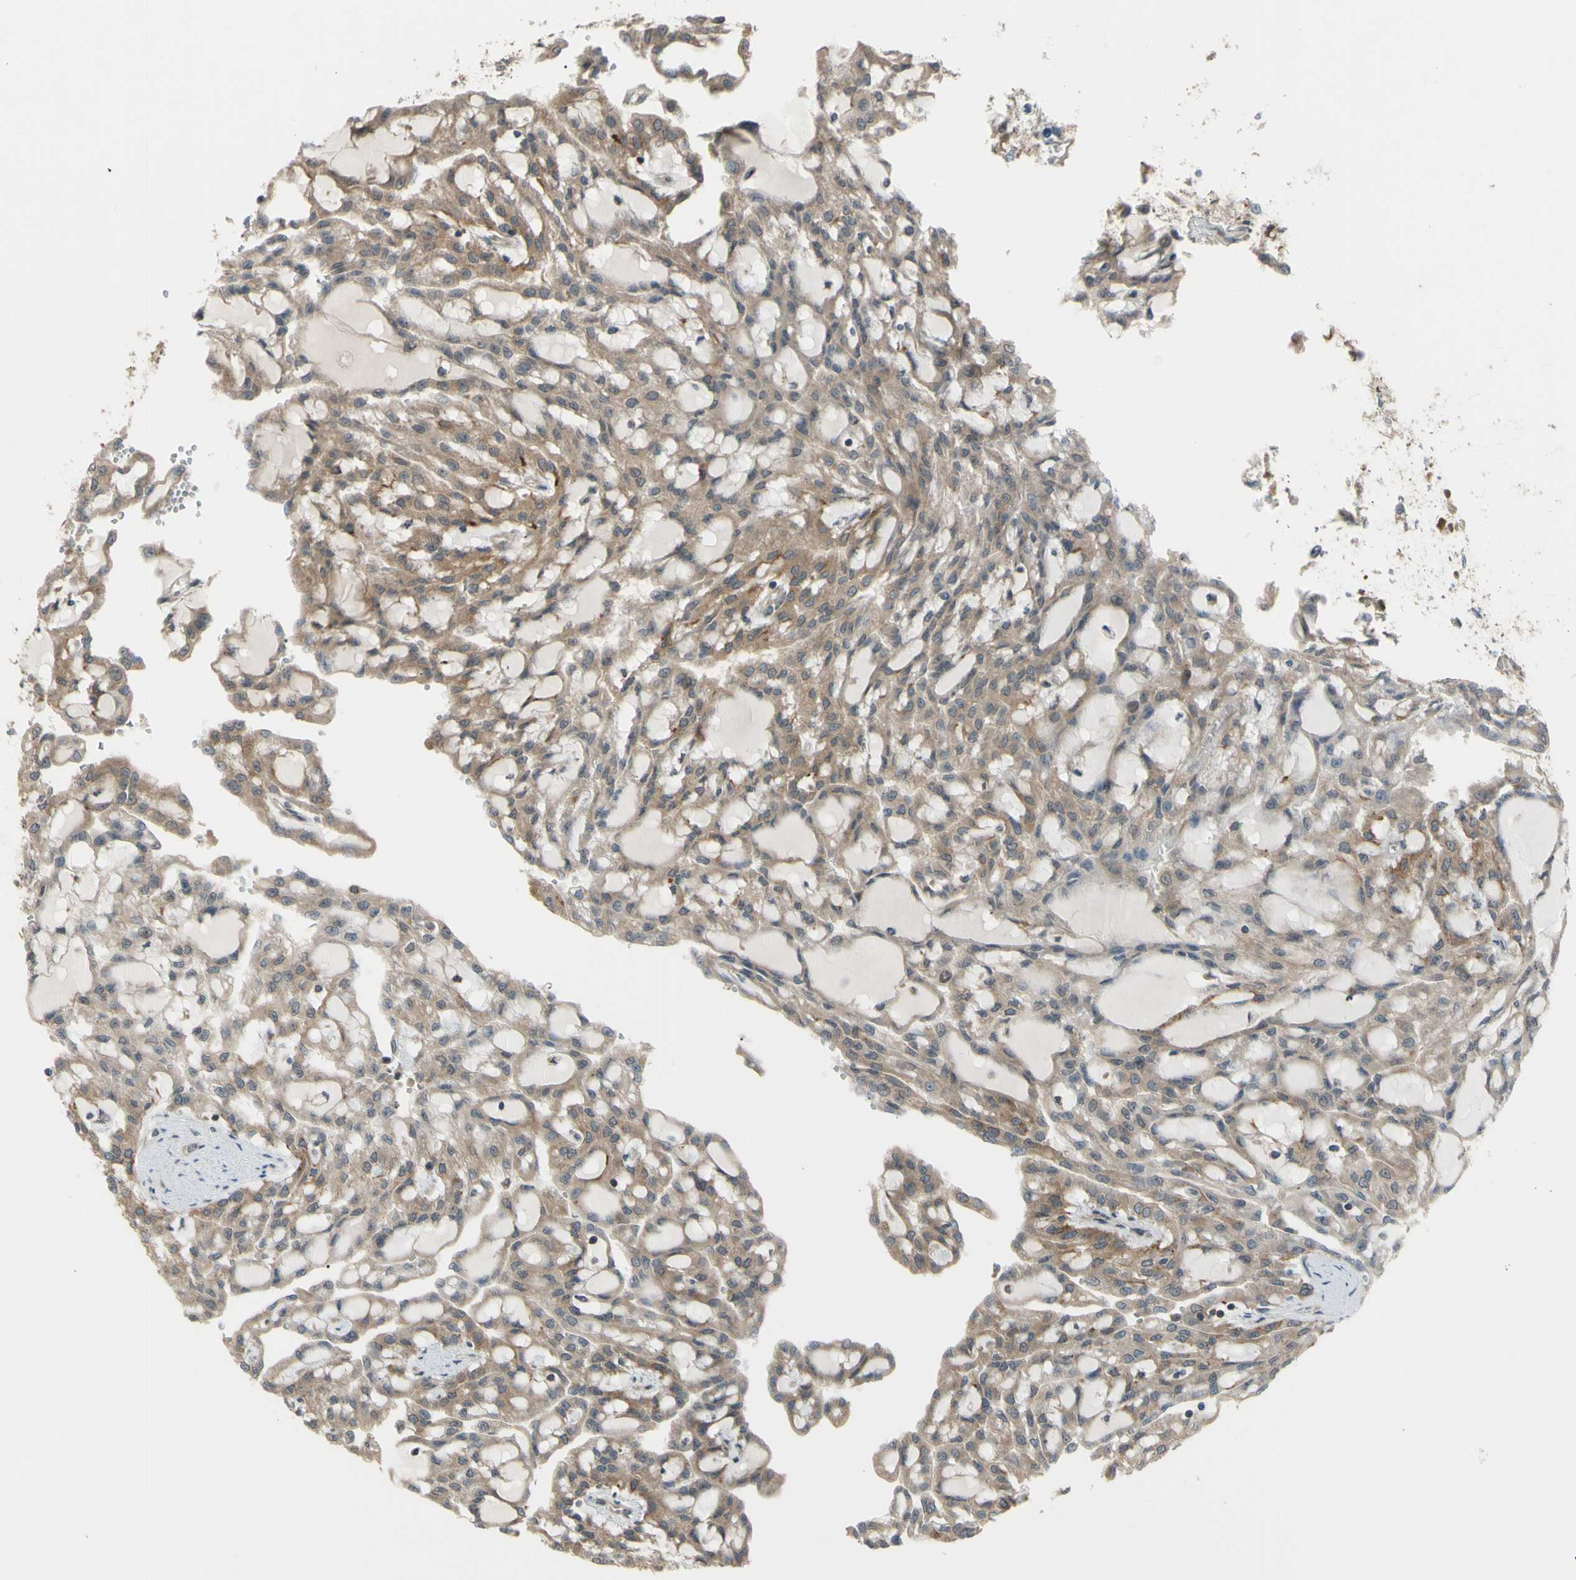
{"staining": {"intensity": "weak", "quantity": "25%-75%", "location": "cytoplasmic/membranous"}, "tissue": "renal cancer", "cell_type": "Tumor cells", "image_type": "cancer", "snomed": [{"axis": "morphology", "description": "Adenocarcinoma, NOS"}, {"axis": "topography", "description": "Kidney"}], "caption": "Immunohistochemistry (IHC) photomicrograph of neoplastic tissue: adenocarcinoma (renal) stained using immunohistochemistry exhibits low levels of weak protein expression localized specifically in the cytoplasmic/membranous of tumor cells, appearing as a cytoplasmic/membranous brown color.", "gene": "FLII", "patient": {"sex": "male", "age": 63}}